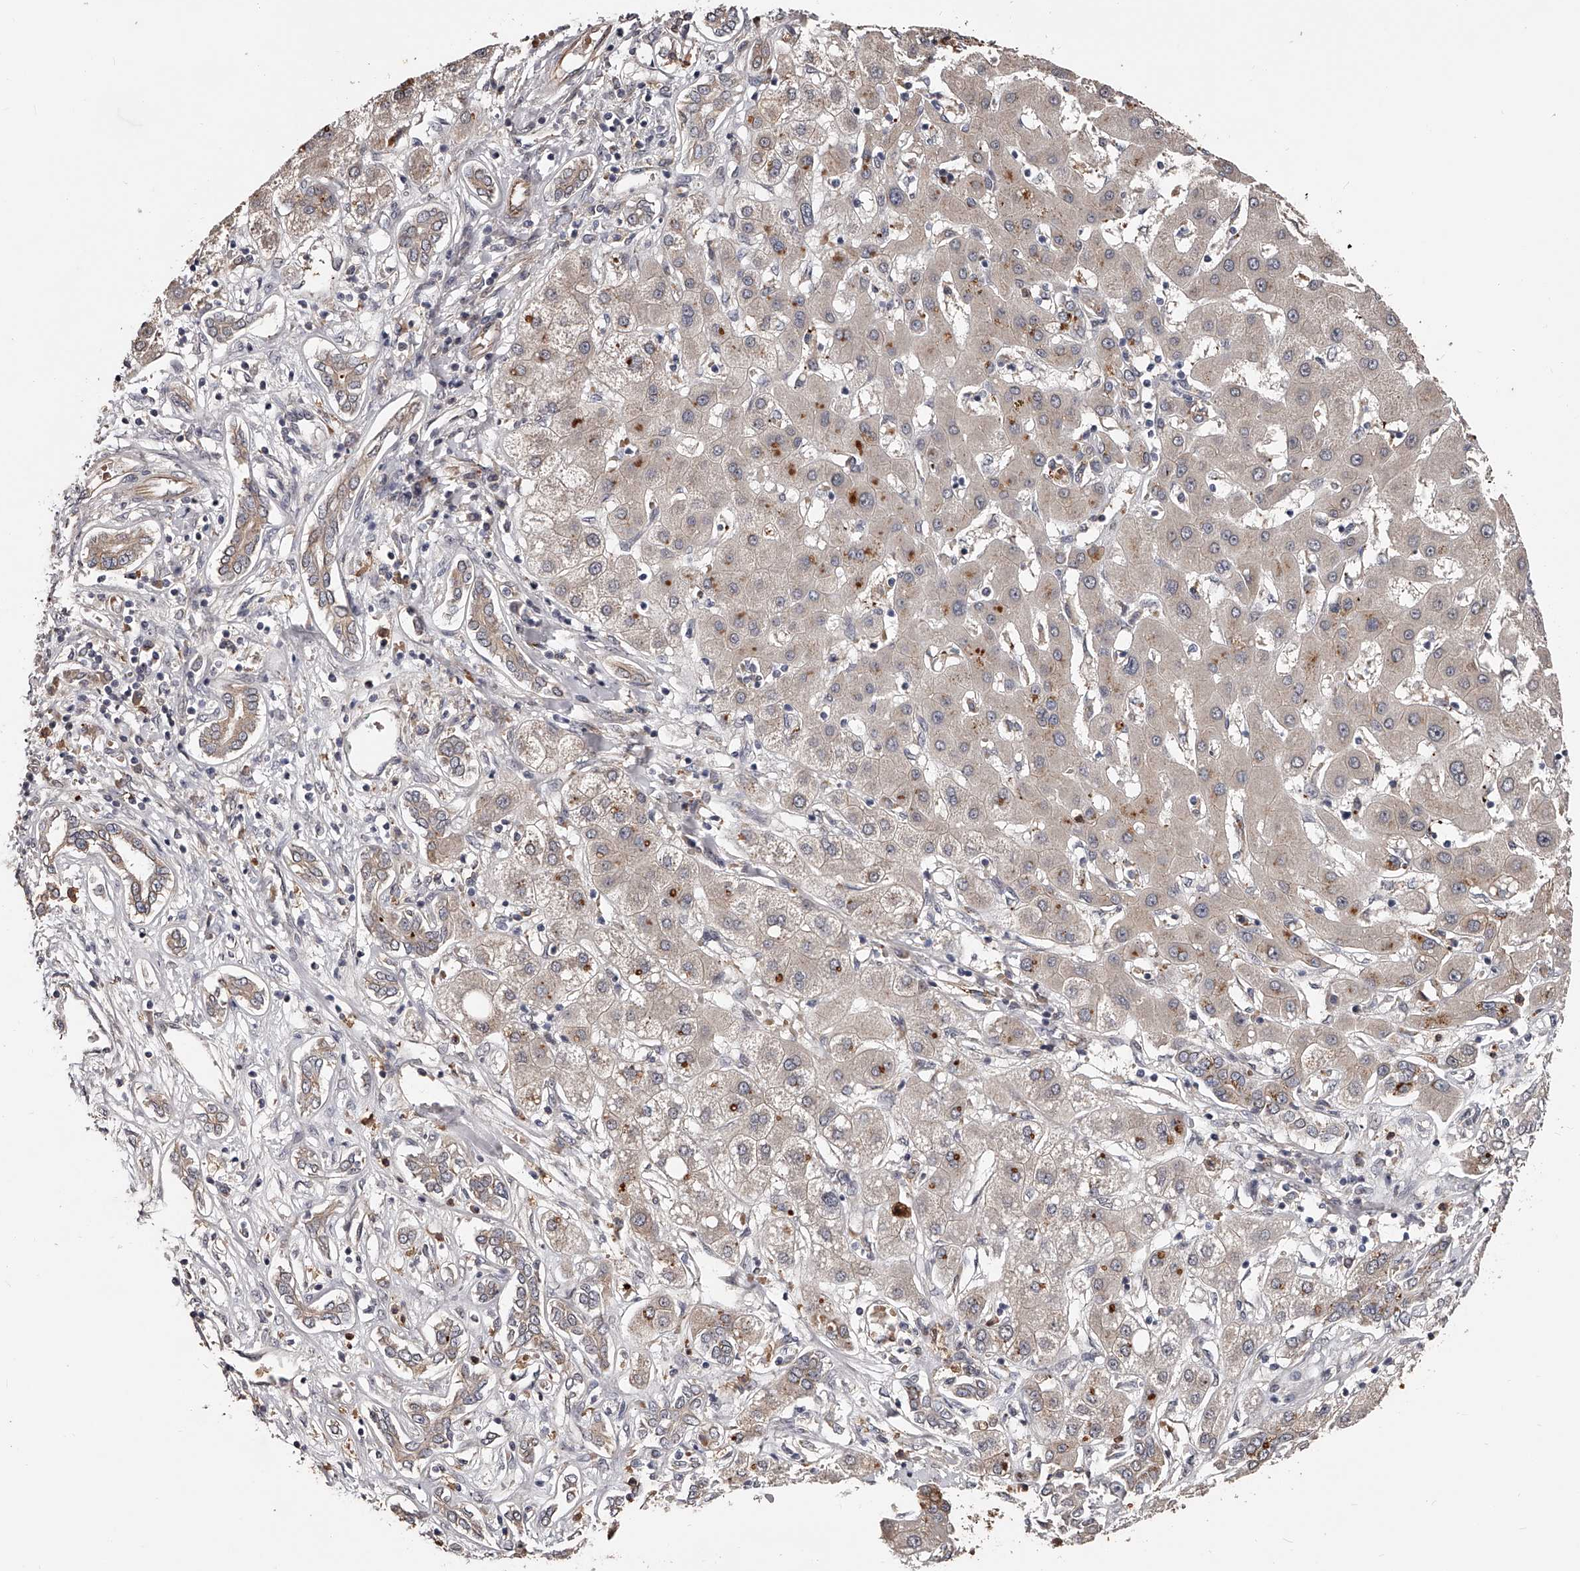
{"staining": {"intensity": "weak", "quantity": "<25%", "location": "cytoplasmic/membranous"}, "tissue": "liver cancer", "cell_type": "Tumor cells", "image_type": "cancer", "snomed": [{"axis": "morphology", "description": "Carcinoma, Hepatocellular, NOS"}, {"axis": "topography", "description": "Liver"}], "caption": "Immunohistochemical staining of liver cancer exhibits no significant staining in tumor cells. The staining is performed using DAB (3,3'-diaminobenzidine) brown chromogen with nuclei counter-stained in using hematoxylin.", "gene": "URGCP", "patient": {"sex": "male", "age": 65}}